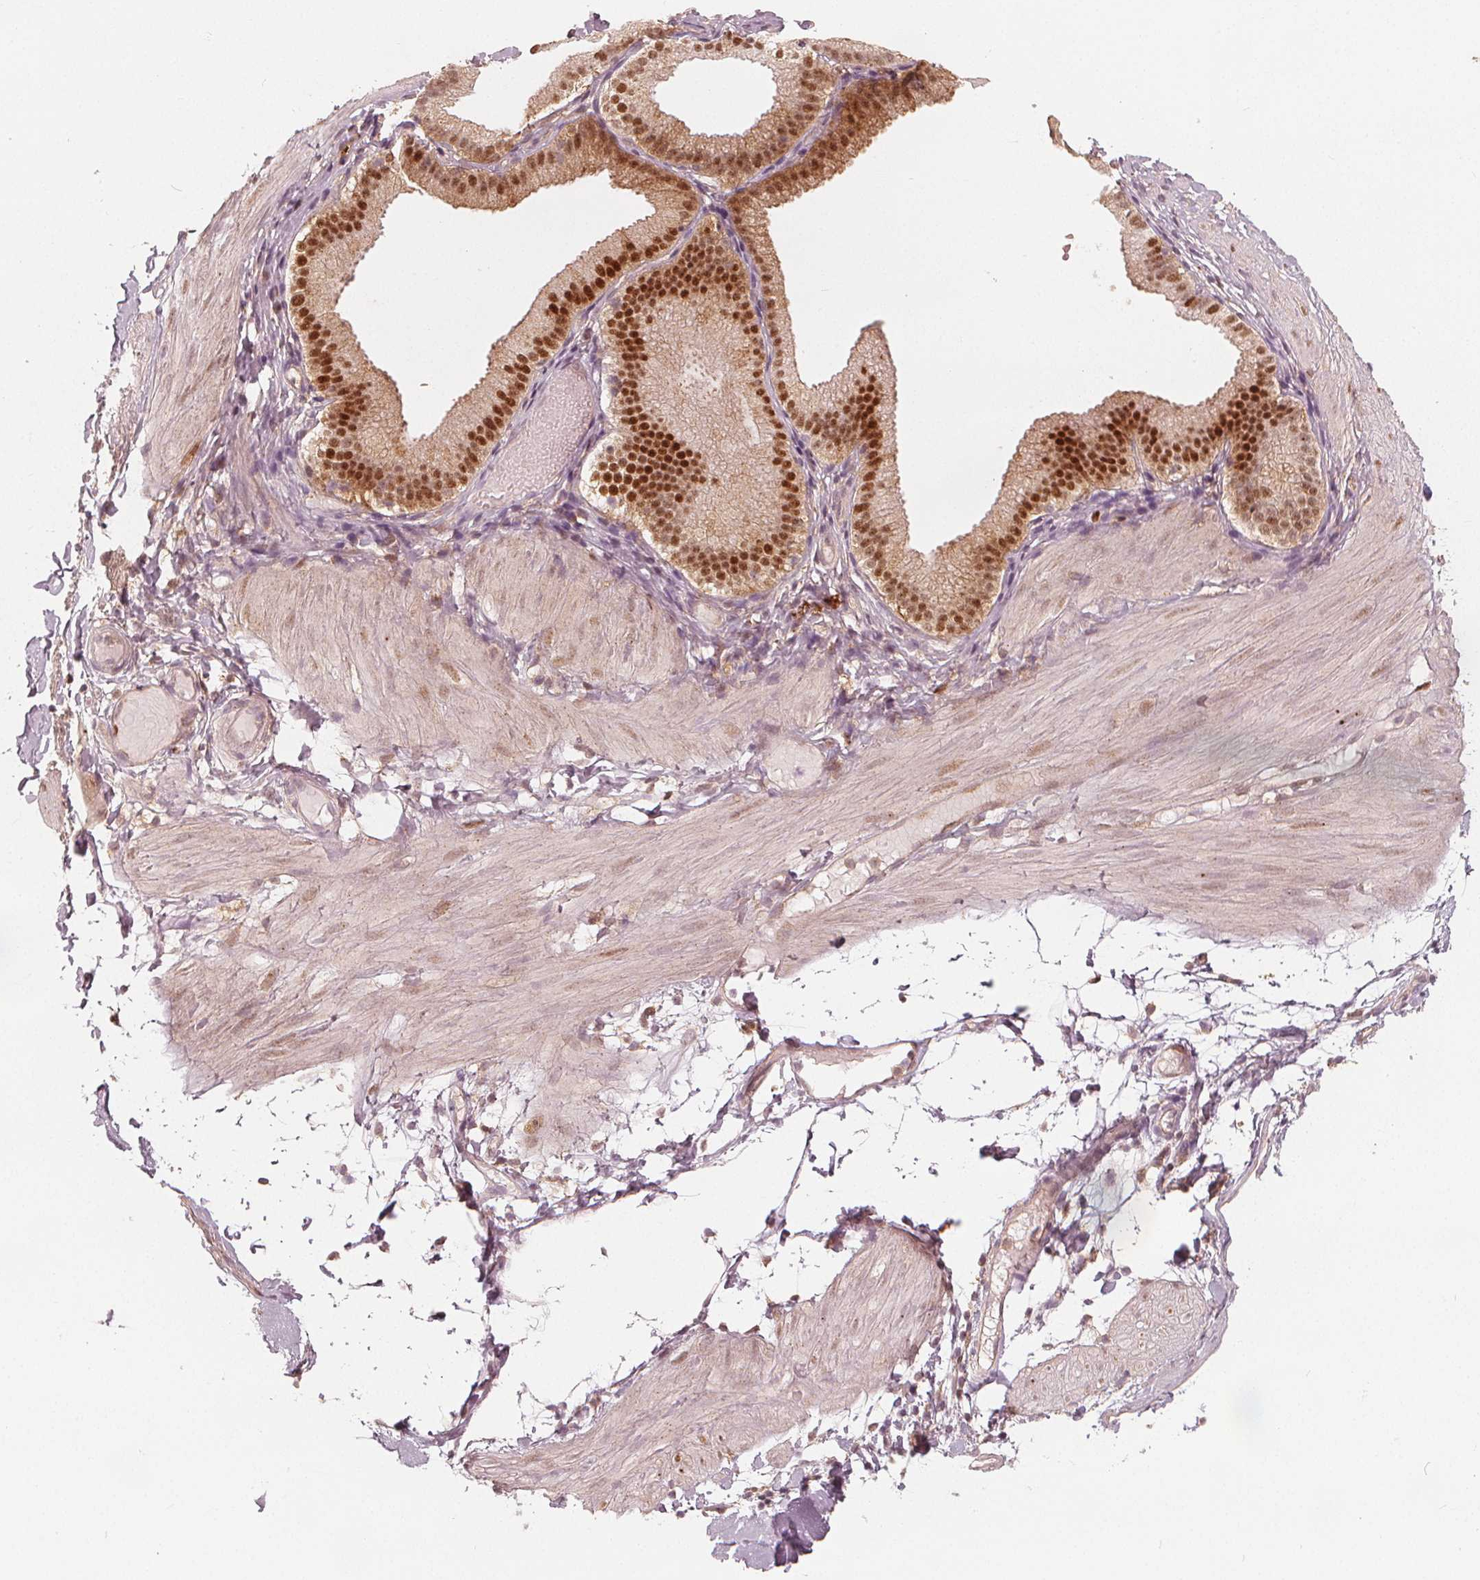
{"staining": {"intensity": "moderate", "quantity": "<25%", "location": "nuclear"}, "tissue": "adipose tissue", "cell_type": "Adipocytes", "image_type": "normal", "snomed": [{"axis": "morphology", "description": "Normal tissue, NOS"}, {"axis": "topography", "description": "Gallbladder"}, {"axis": "topography", "description": "Peripheral nerve tissue"}], "caption": "Immunohistochemistry (DAB (3,3'-diaminobenzidine)) staining of benign adipose tissue exhibits moderate nuclear protein staining in about <25% of adipocytes.", "gene": "SQSTM1", "patient": {"sex": "female", "age": 45}}